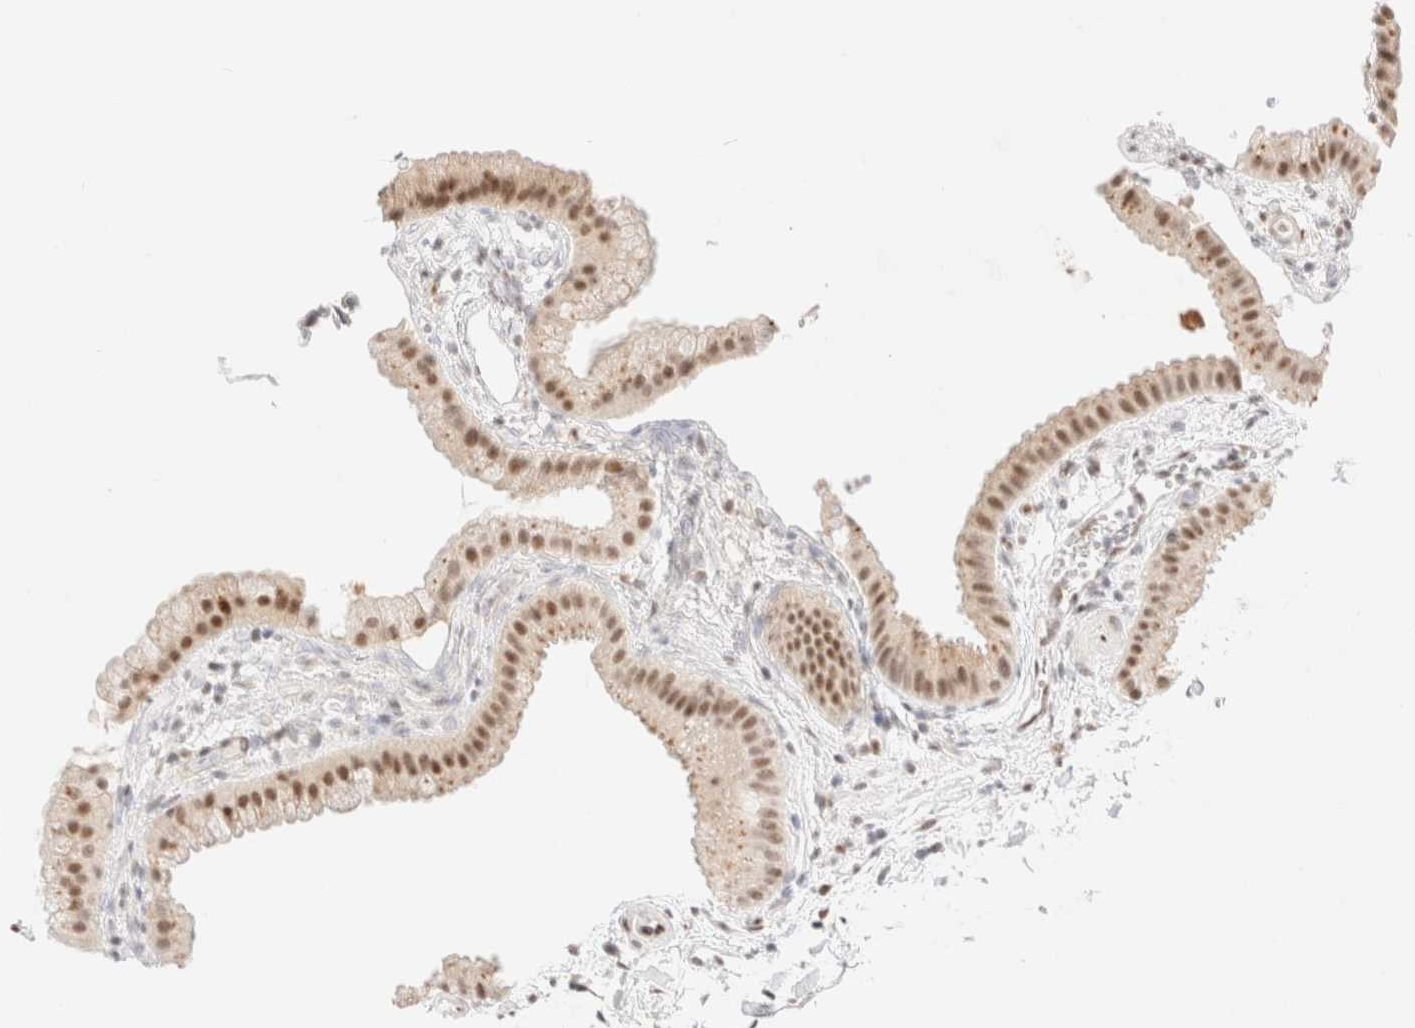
{"staining": {"intensity": "moderate", "quantity": ">75%", "location": "nuclear"}, "tissue": "gallbladder", "cell_type": "Glandular cells", "image_type": "normal", "snomed": [{"axis": "morphology", "description": "Normal tissue, NOS"}, {"axis": "topography", "description": "Gallbladder"}], "caption": "DAB immunohistochemical staining of unremarkable gallbladder reveals moderate nuclear protein positivity in about >75% of glandular cells. (DAB (3,3'-diaminobenzidine) IHC, brown staining for protein, blue staining for nuclei).", "gene": "CIC", "patient": {"sex": "female", "age": 64}}